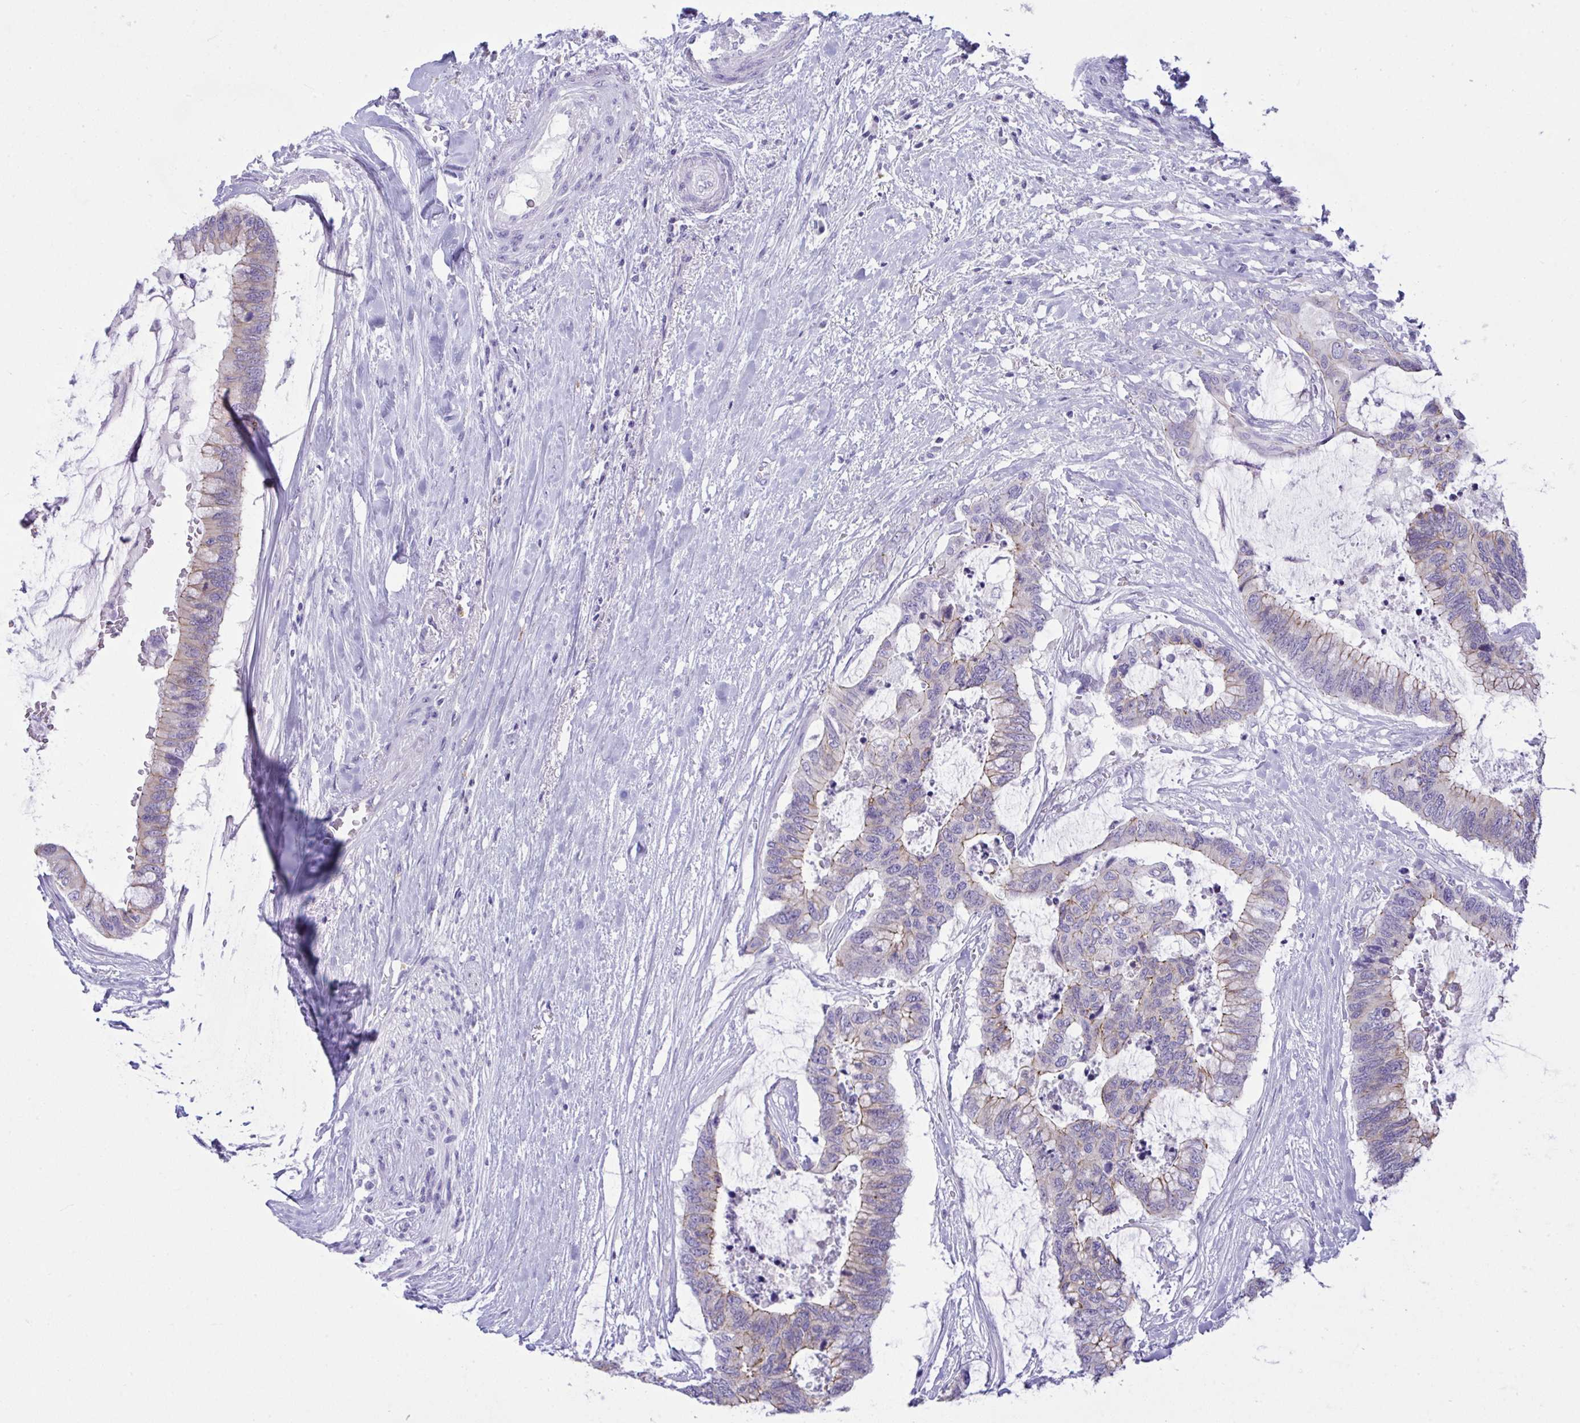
{"staining": {"intensity": "weak", "quantity": "<25%", "location": "cytoplasmic/membranous"}, "tissue": "colorectal cancer", "cell_type": "Tumor cells", "image_type": "cancer", "snomed": [{"axis": "morphology", "description": "Adenocarcinoma, NOS"}, {"axis": "topography", "description": "Rectum"}], "caption": "This is an immunohistochemistry photomicrograph of human colorectal cancer (adenocarcinoma). There is no positivity in tumor cells.", "gene": "GLB1L2", "patient": {"sex": "female", "age": 59}}